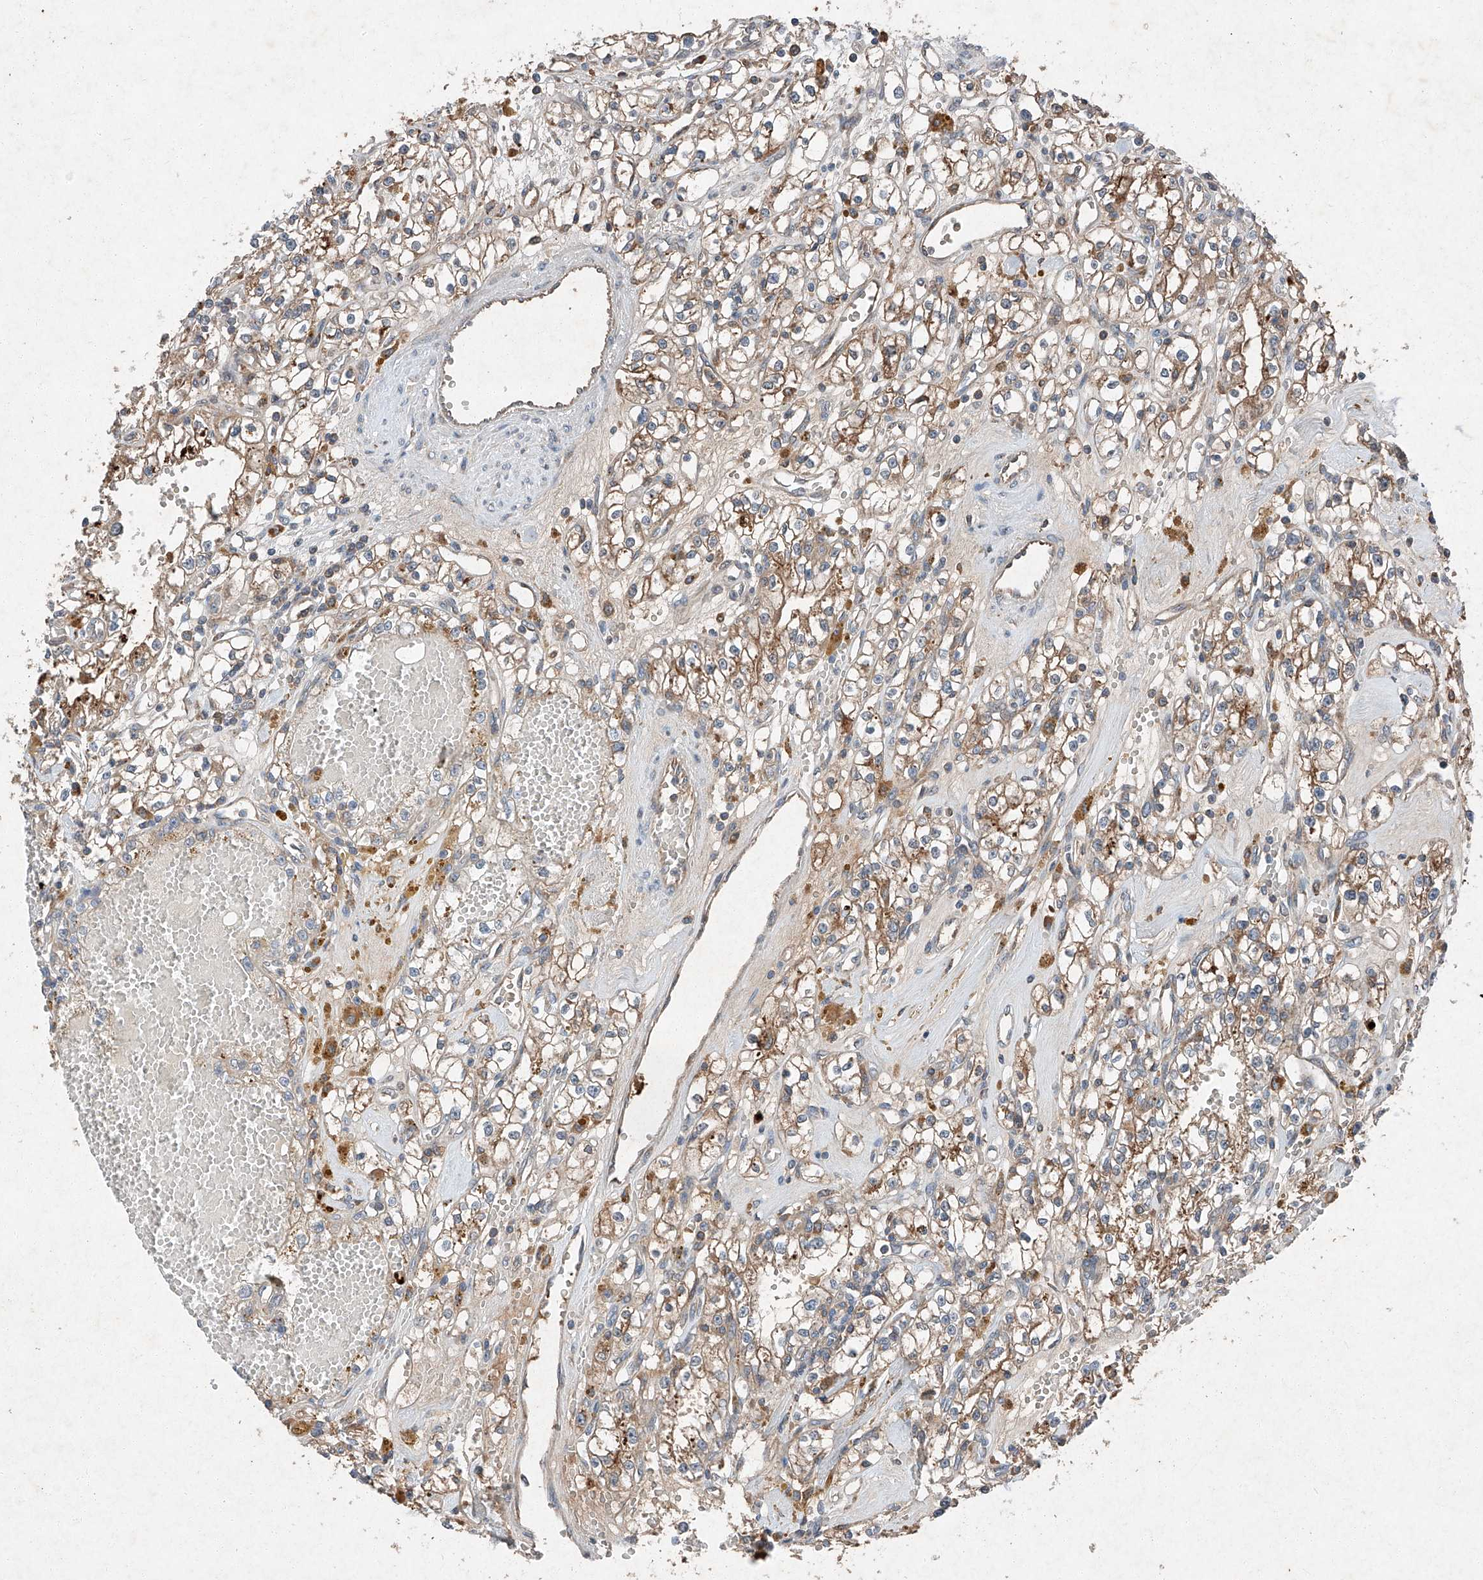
{"staining": {"intensity": "moderate", "quantity": "25%-75%", "location": "cytoplasmic/membranous"}, "tissue": "renal cancer", "cell_type": "Tumor cells", "image_type": "cancer", "snomed": [{"axis": "morphology", "description": "Adenocarcinoma, NOS"}, {"axis": "topography", "description": "Kidney"}], "caption": "DAB immunohistochemical staining of renal cancer displays moderate cytoplasmic/membranous protein positivity in about 25%-75% of tumor cells.", "gene": "RUSC1", "patient": {"sex": "male", "age": 56}}